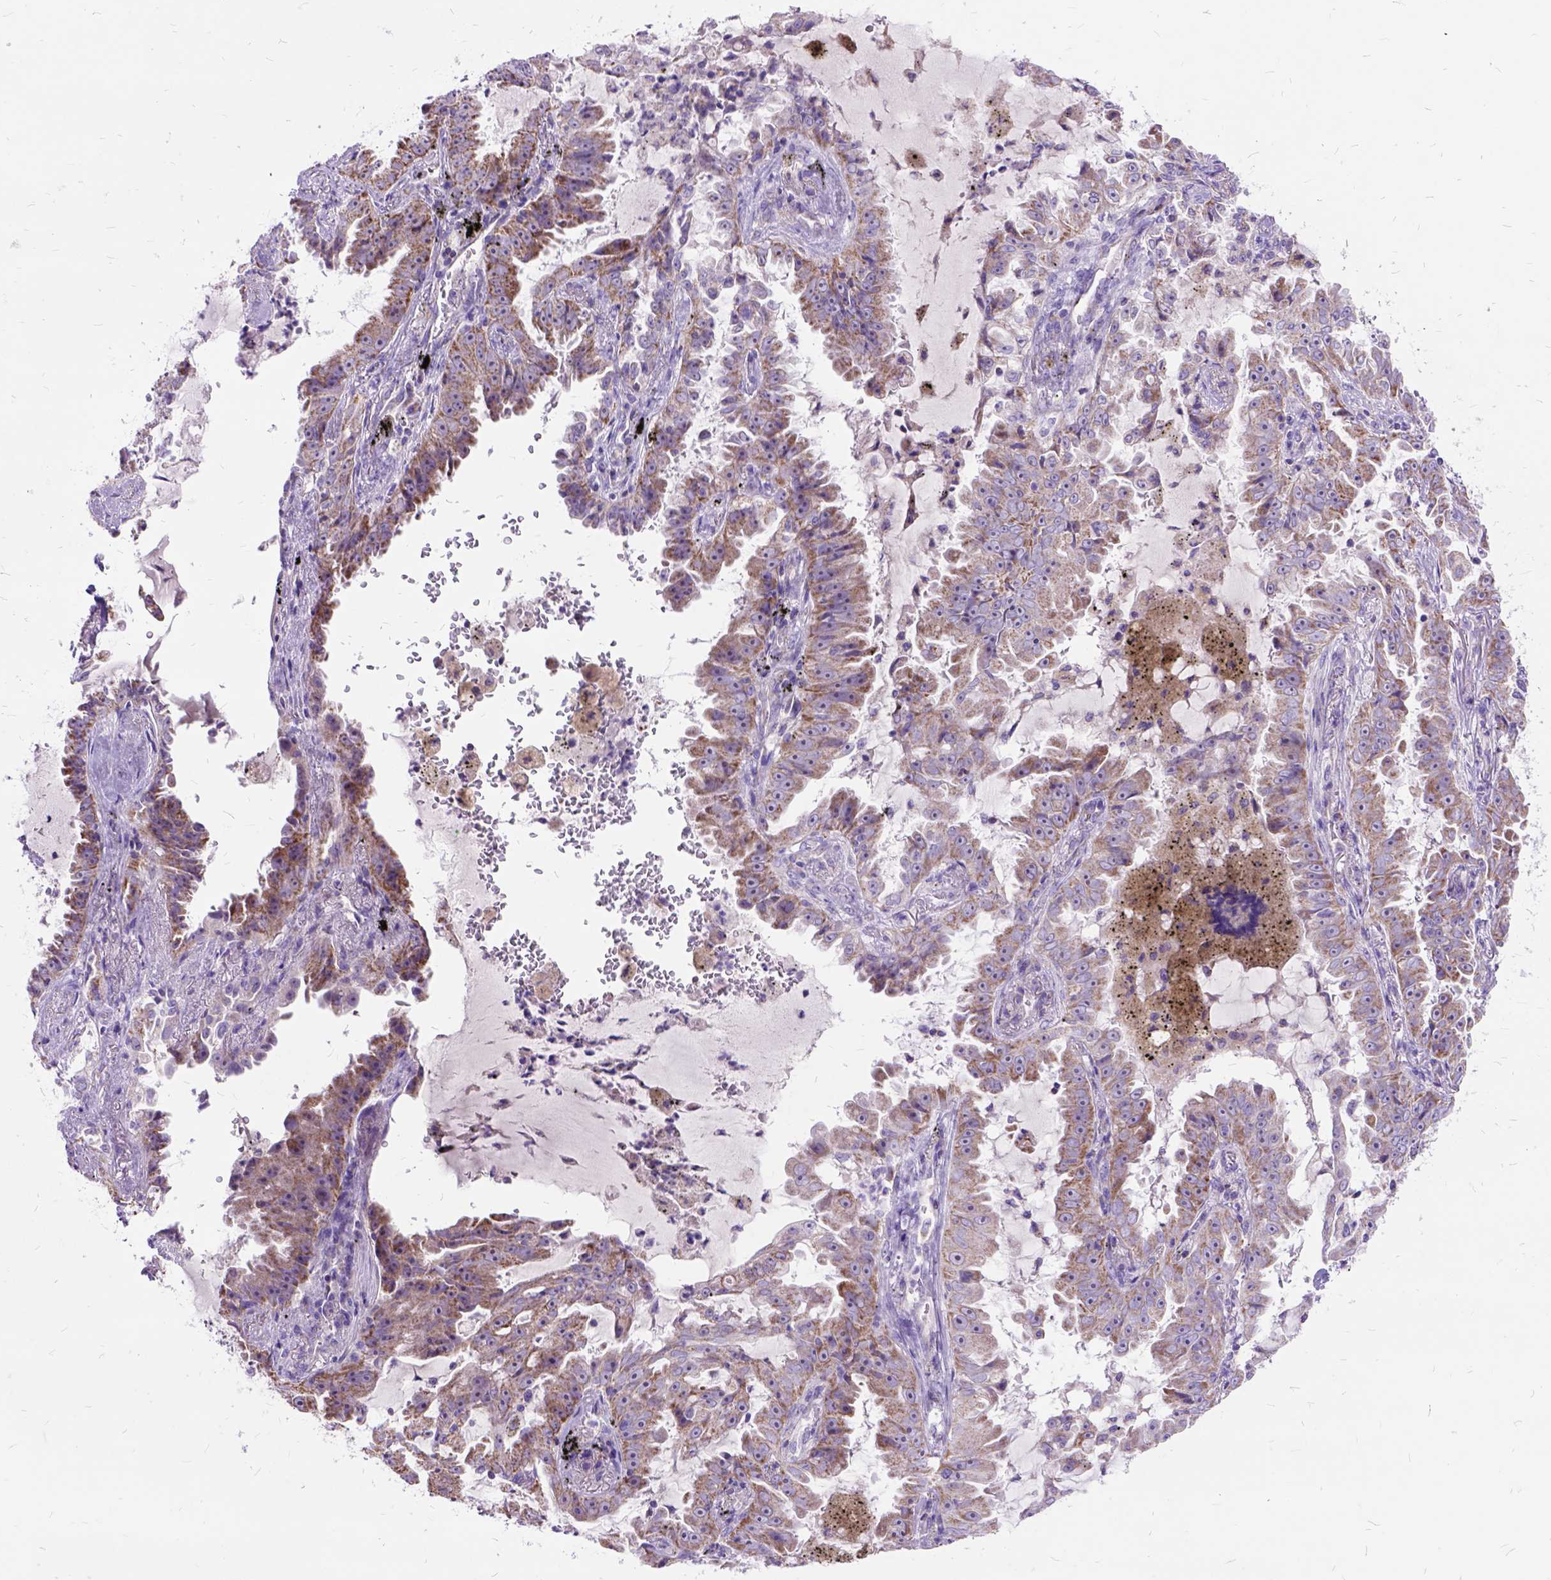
{"staining": {"intensity": "moderate", "quantity": ">75%", "location": "cytoplasmic/membranous"}, "tissue": "lung cancer", "cell_type": "Tumor cells", "image_type": "cancer", "snomed": [{"axis": "morphology", "description": "Adenocarcinoma, NOS"}, {"axis": "topography", "description": "Lung"}], "caption": "This photomicrograph reveals immunohistochemistry staining of human lung adenocarcinoma, with medium moderate cytoplasmic/membranous positivity in approximately >75% of tumor cells.", "gene": "CTAG2", "patient": {"sex": "female", "age": 52}}